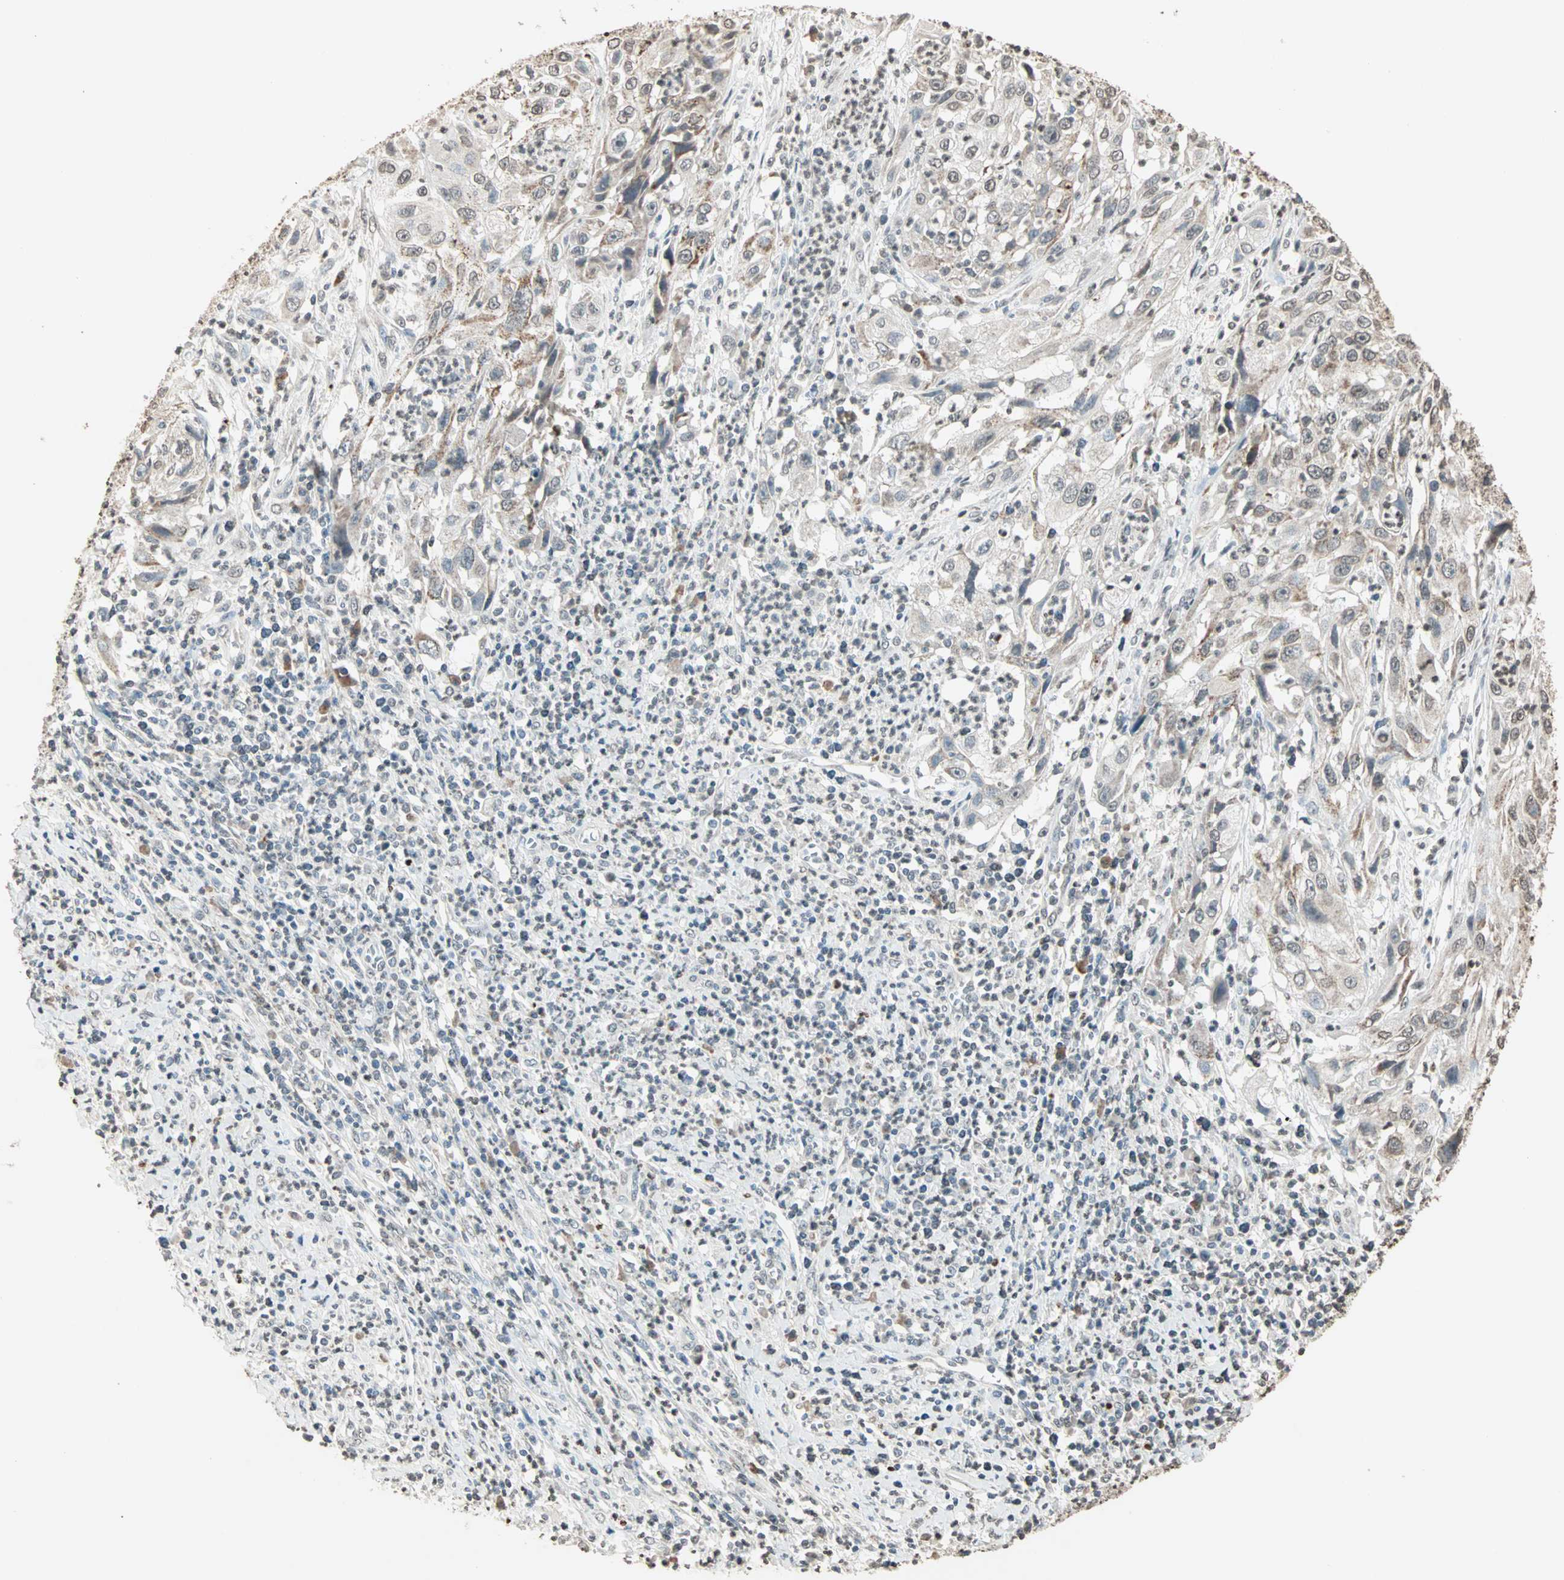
{"staining": {"intensity": "weak", "quantity": "25%-75%", "location": "cytoplasmic/membranous,nuclear"}, "tissue": "cervical cancer", "cell_type": "Tumor cells", "image_type": "cancer", "snomed": [{"axis": "morphology", "description": "Squamous cell carcinoma, NOS"}, {"axis": "topography", "description": "Cervix"}], "caption": "Tumor cells demonstrate low levels of weak cytoplasmic/membranous and nuclear positivity in approximately 25%-75% of cells in human cervical squamous cell carcinoma.", "gene": "PRELID1", "patient": {"sex": "female", "age": 32}}